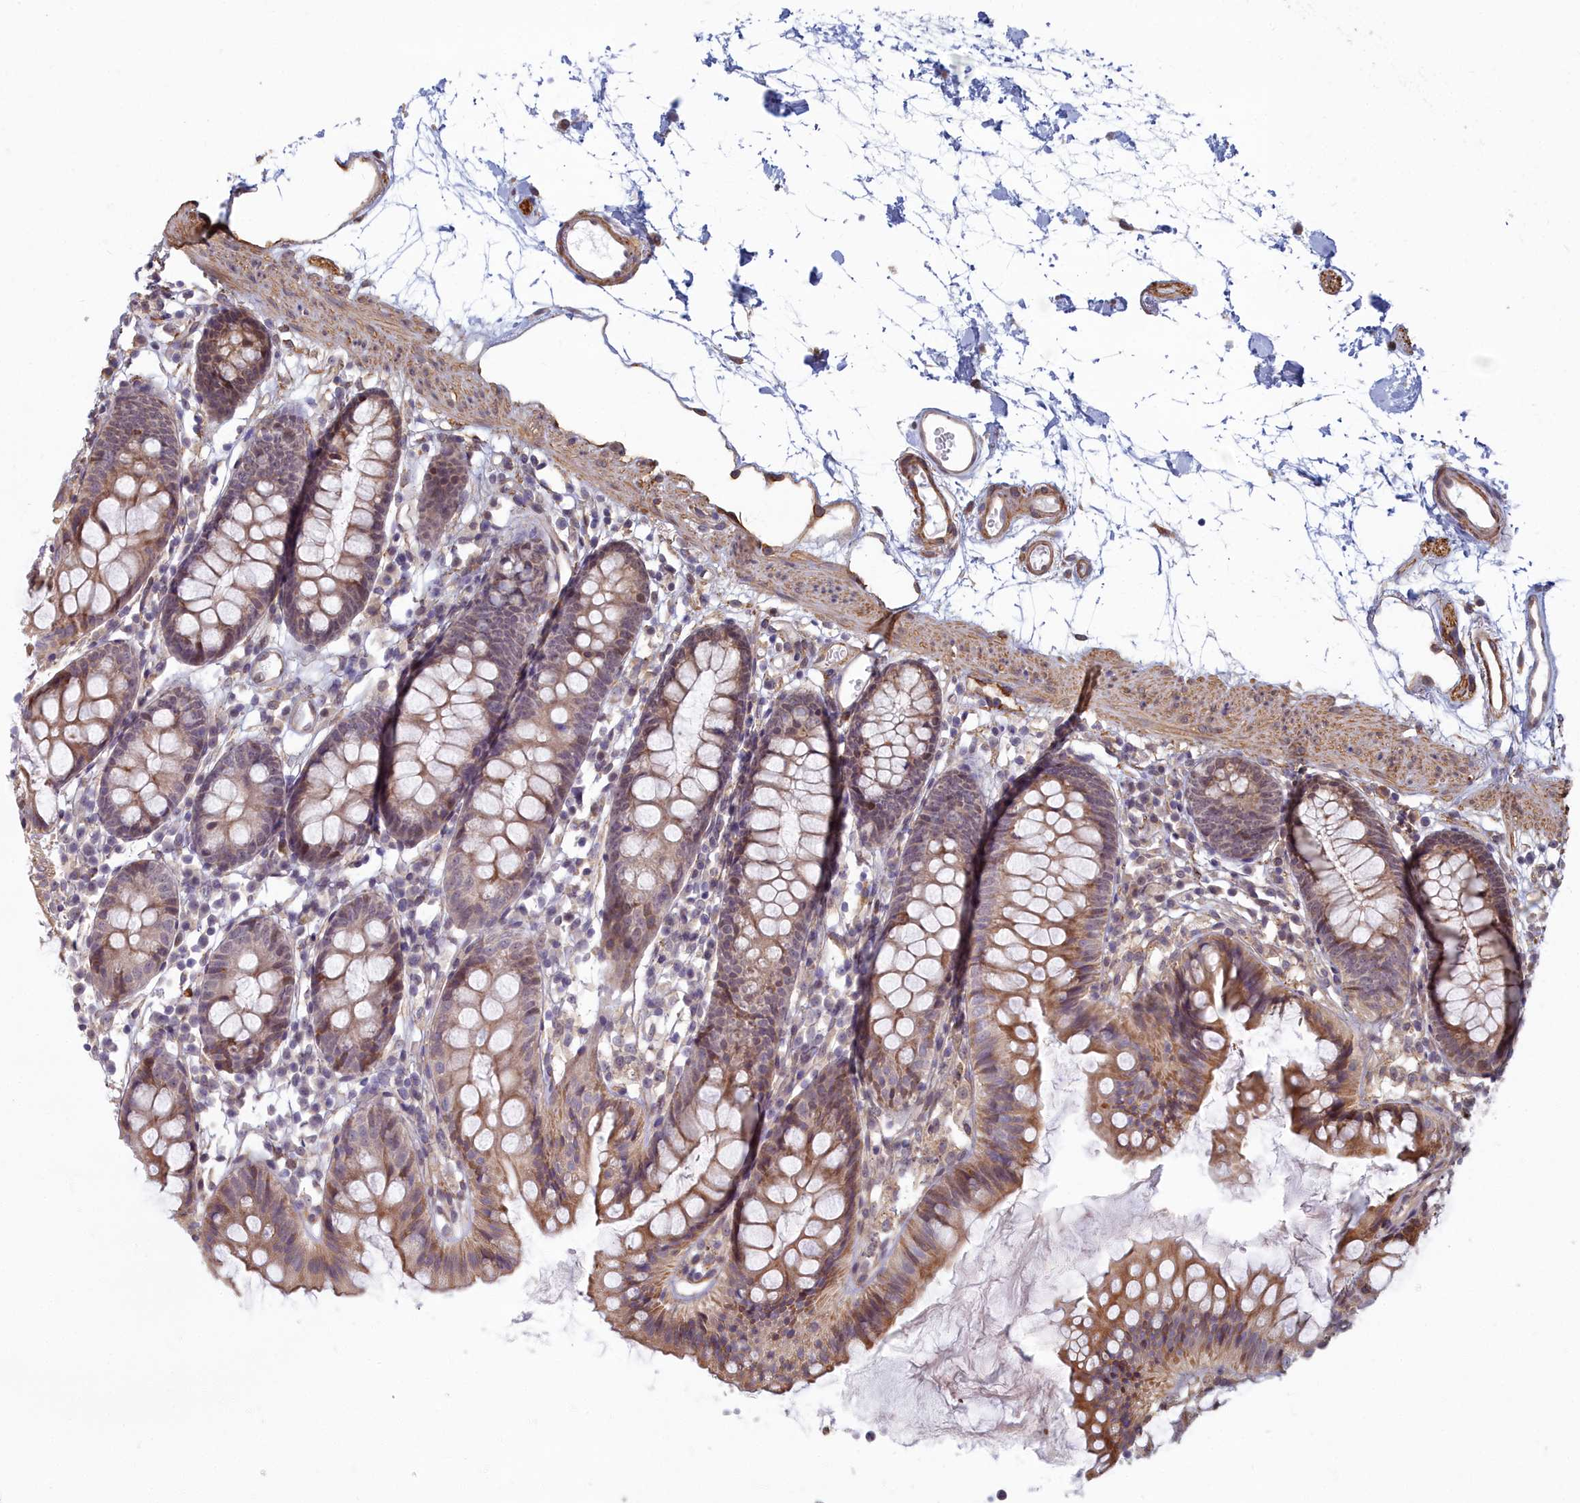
{"staining": {"intensity": "moderate", "quantity": "25%-75%", "location": "cytoplasmic/membranous"}, "tissue": "colon", "cell_type": "Endothelial cells", "image_type": "normal", "snomed": [{"axis": "morphology", "description": "Normal tissue, NOS"}, {"axis": "topography", "description": "Colon"}], "caption": "Colon stained with DAB (3,3'-diaminobenzidine) IHC reveals medium levels of moderate cytoplasmic/membranous expression in approximately 25%-75% of endothelial cells.", "gene": "MAK16", "patient": {"sex": "female", "age": 84}}